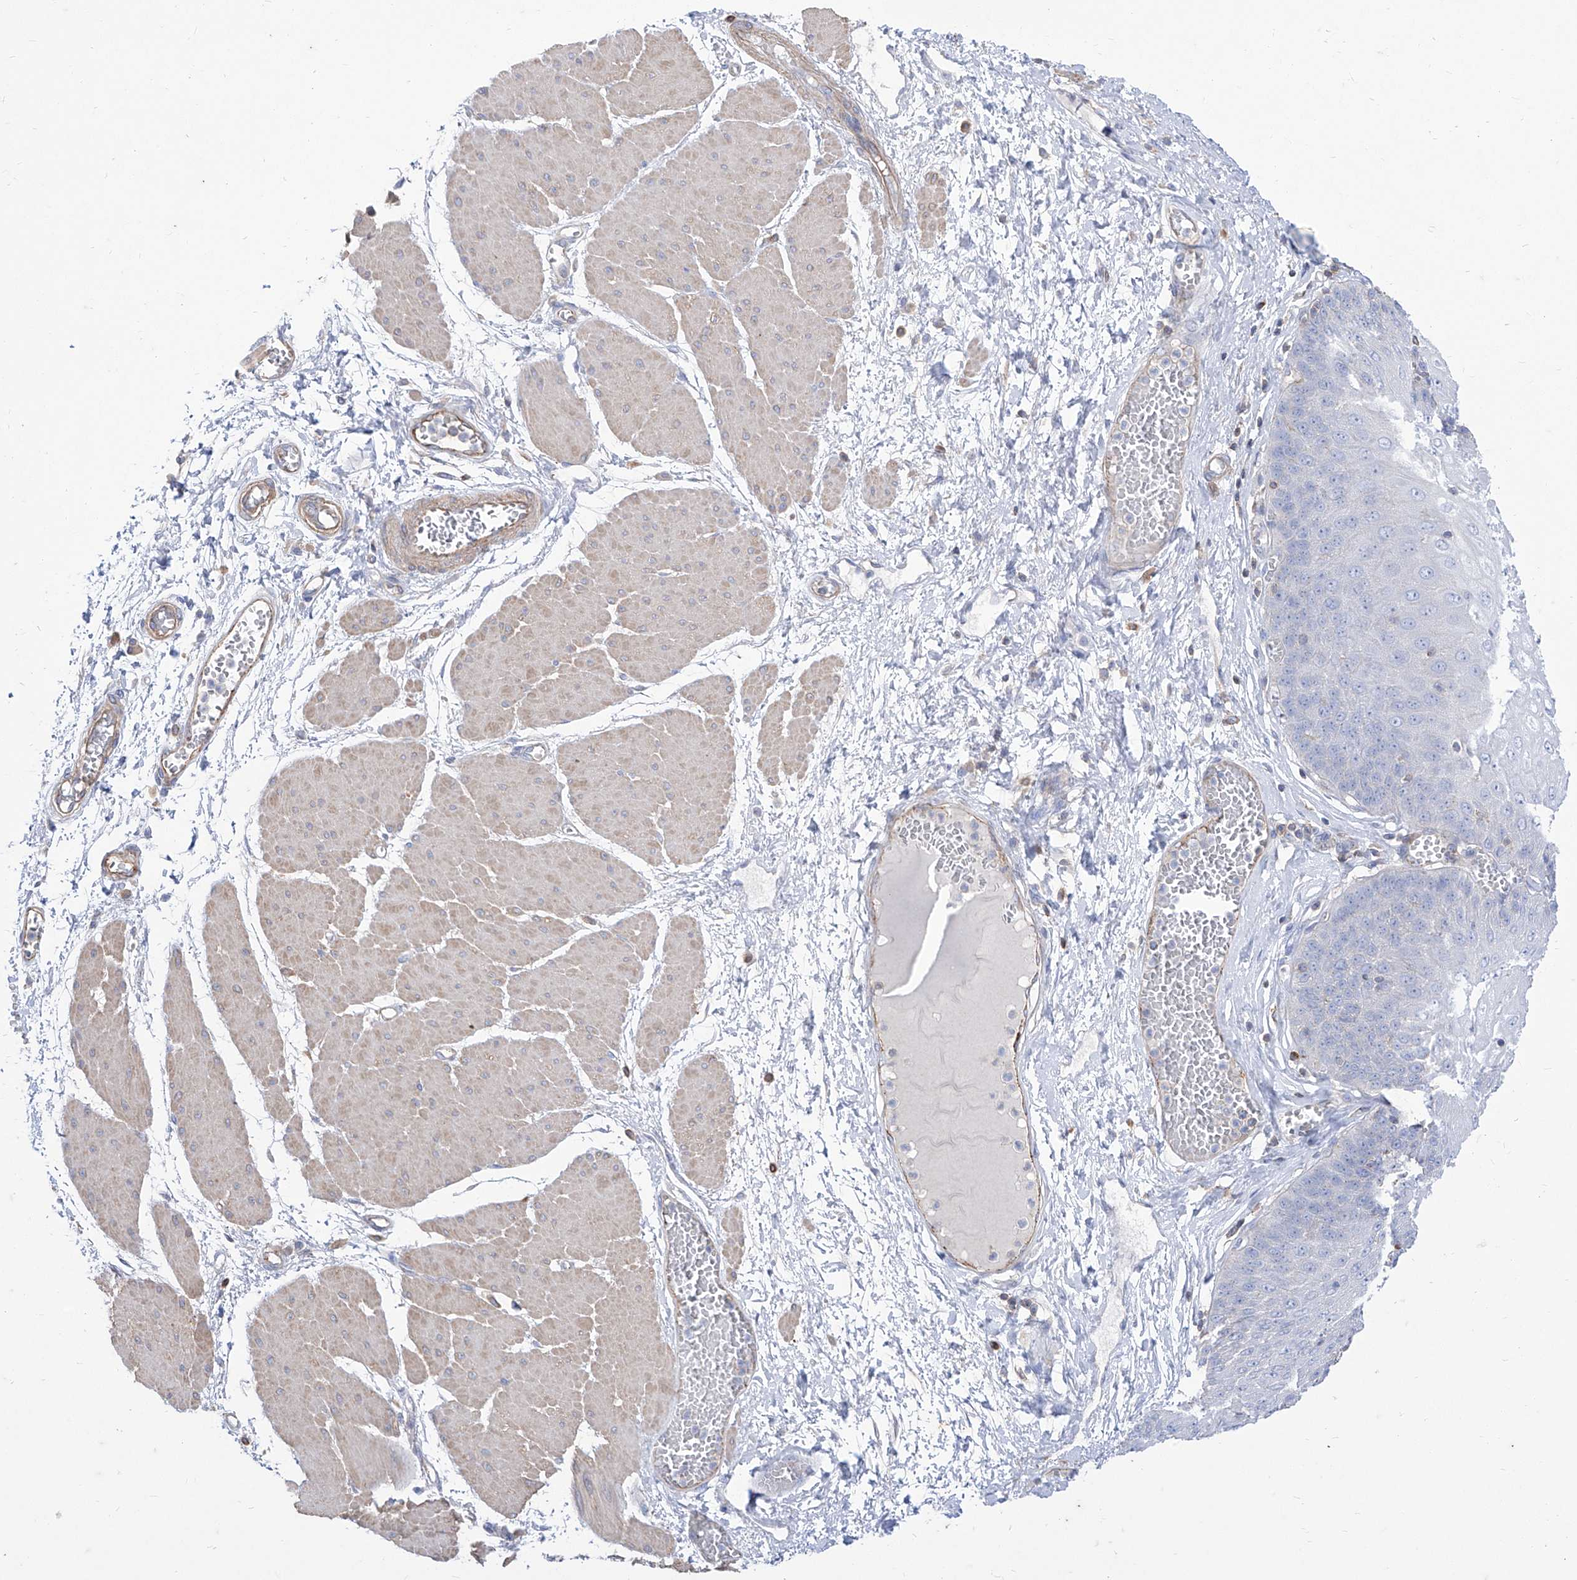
{"staining": {"intensity": "negative", "quantity": "none", "location": "none"}, "tissue": "esophagus", "cell_type": "Squamous epithelial cells", "image_type": "normal", "snomed": [{"axis": "morphology", "description": "Normal tissue, NOS"}, {"axis": "topography", "description": "Esophagus"}], "caption": "Squamous epithelial cells show no significant protein staining in benign esophagus. The staining was performed using DAB (3,3'-diaminobenzidine) to visualize the protein expression in brown, while the nuclei were stained in blue with hematoxylin (Magnification: 20x).", "gene": "C1orf74", "patient": {"sex": "male", "age": 60}}